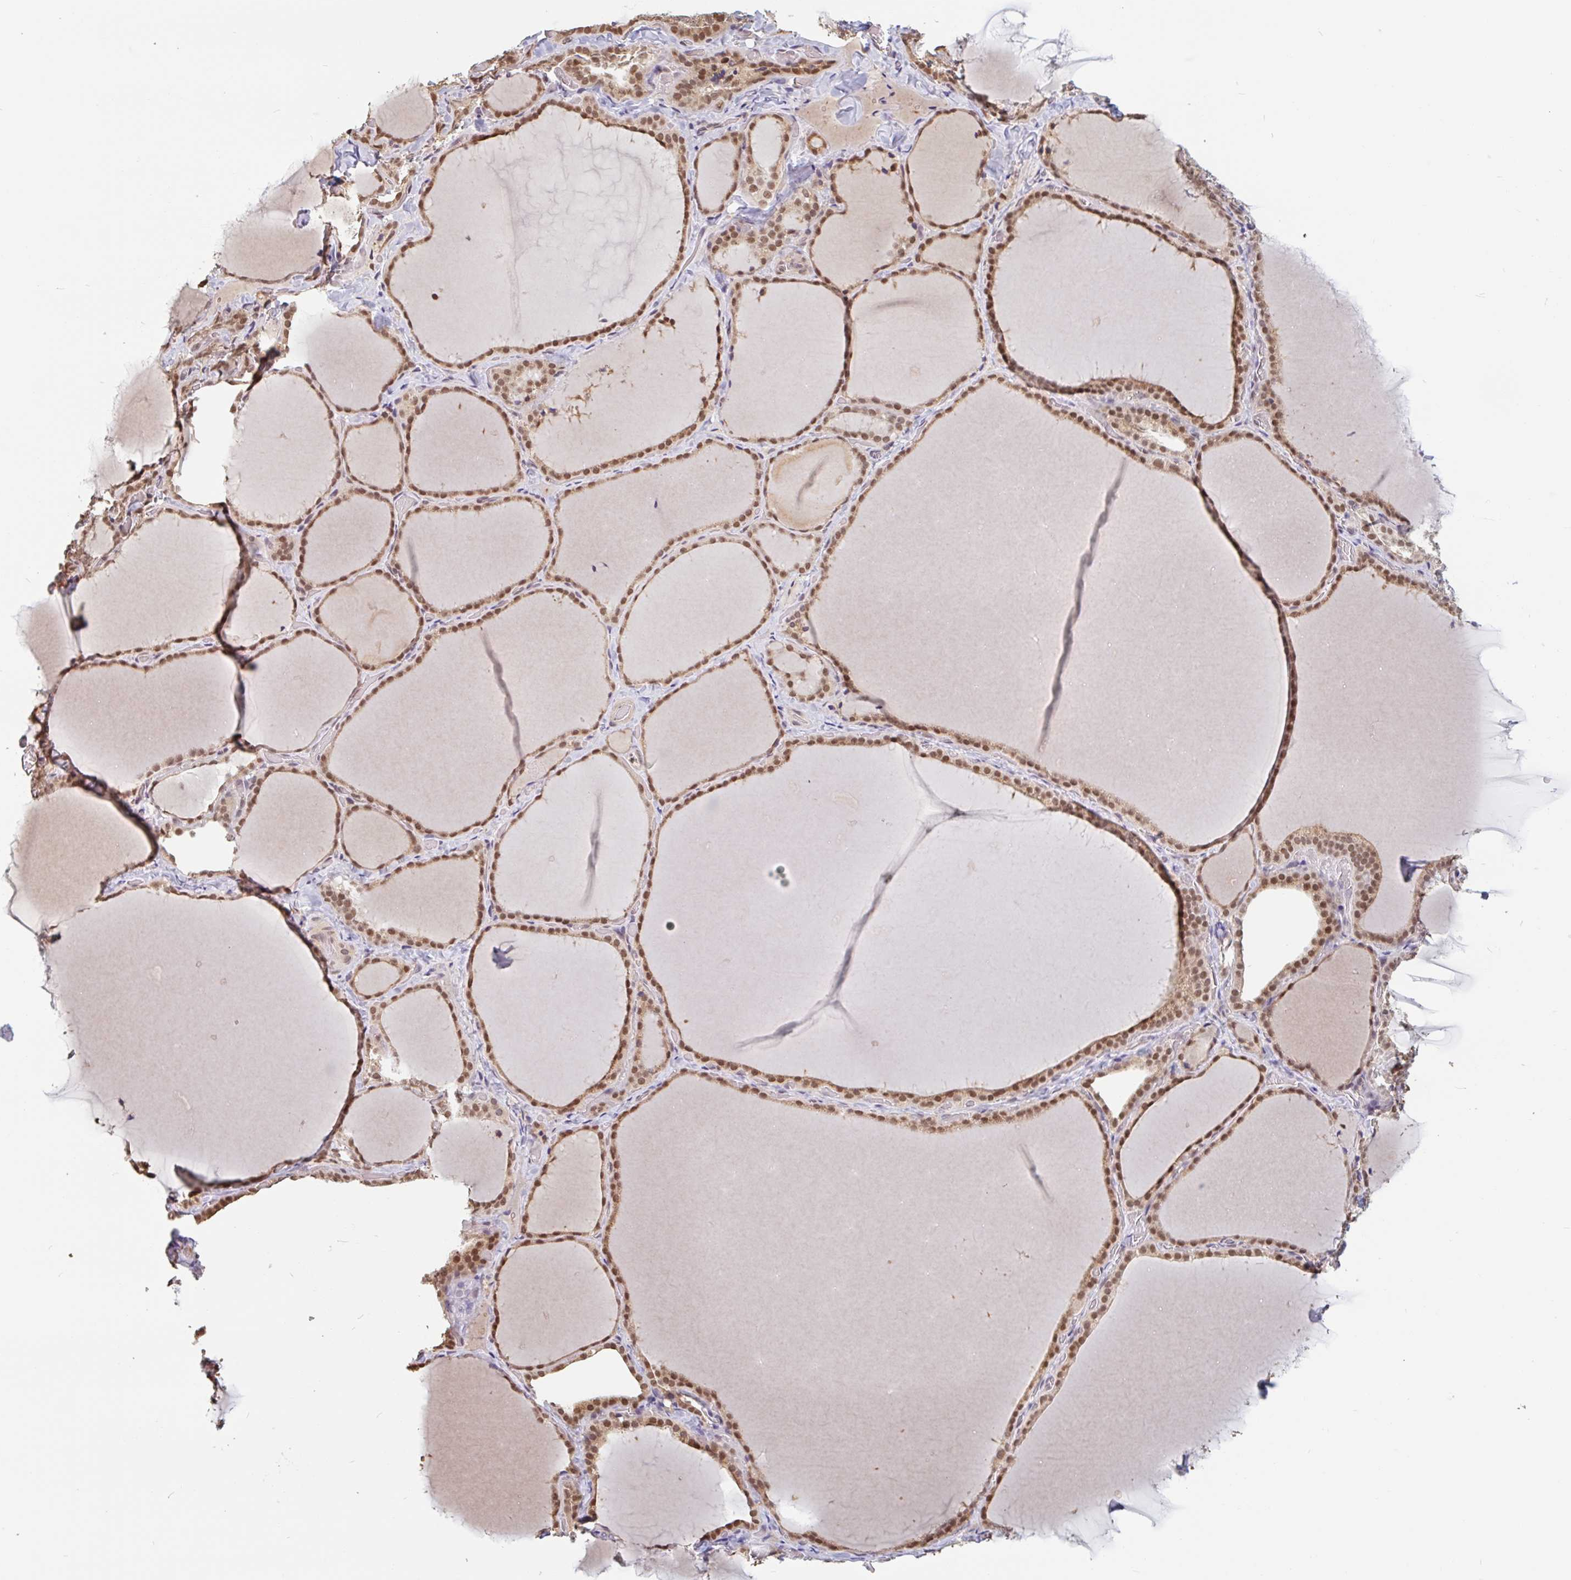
{"staining": {"intensity": "moderate", "quantity": ">75%", "location": "nuclear"}, "tissue": "thyroid gland", "cell_type": "Glandular cells", "image_type": "normal", "snomed": [{"axis": "morphology", "description": "Normal tissue, NOS"}, {"axis": "topography", "description": "Thyroid gland"}], "caption": "DAB immunohistochemical staining of unremarkable human thyroid gland shows moderate nuclear protein expression in approximately >75% of glandular cells. Ihc stains the protein of interest in brown and the nuclei are stained blue.", "gene": "DR1", "patient": {"sex": "female", "age": 22}}